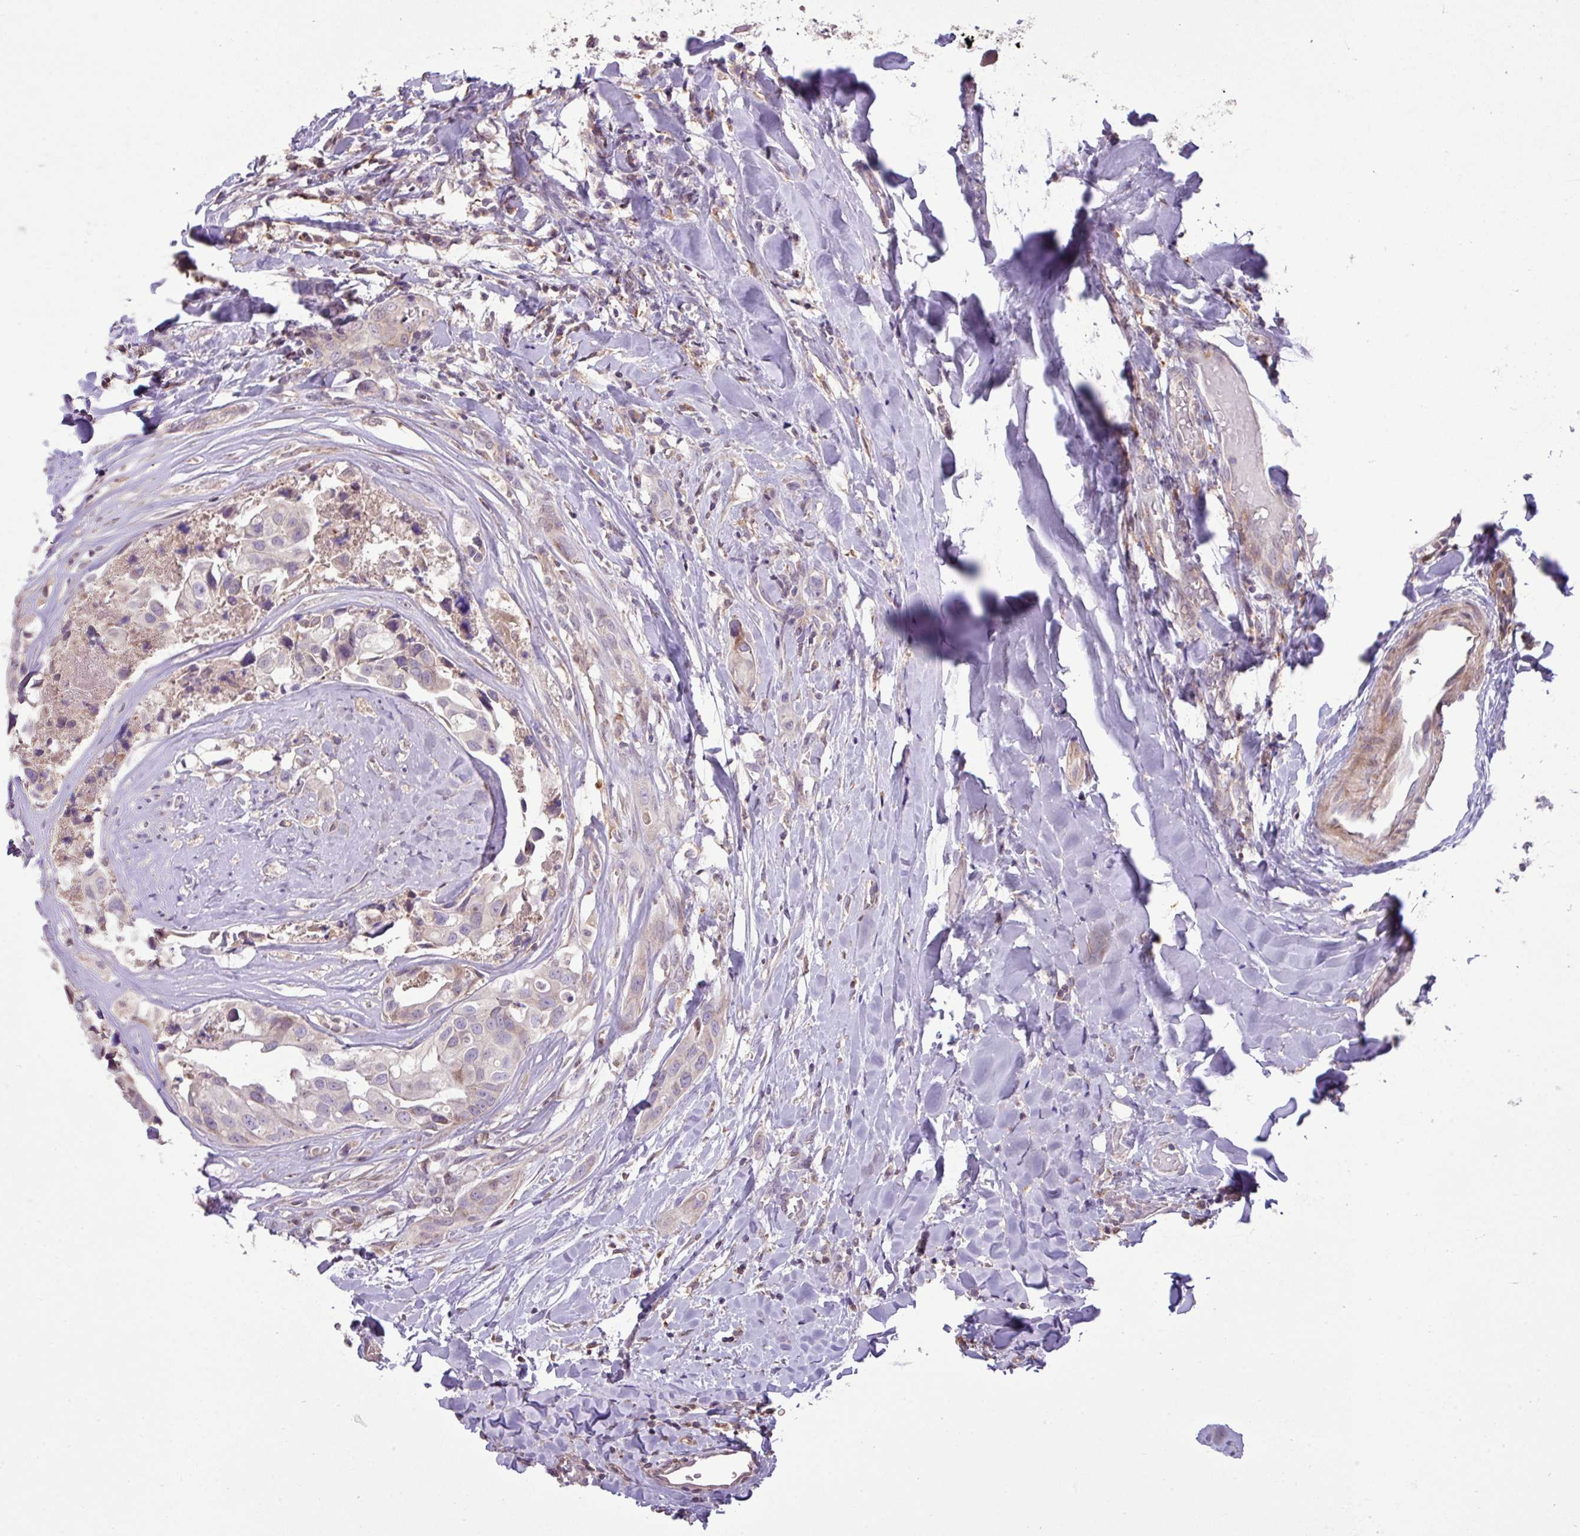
{"staining": {"intensity": "weak", "quantity": "<25%", "location": "cytoplasmic/membranous"}, "tissue": "head and neck cancer", "cell_type": "Tumor cells", "image_type": "cancer", "snomed": [{"axis": "morphology", "description": "Adenocarcinoma, NOS"}, {"axis": "morphology", "description": "Adenocarcinoma, metastatic, NOS"}, {"axis": "topography", "description": "Head-Neck"}], "caption": "Tumor cells show no significant staining in head and neck cancer. (Brightfield microscopy of DAB (3,3'-diaminobenzidine) IHC at high magnification).", "gene": "ARHGEF25", "patient": {"sex": "male", "age": 75}}